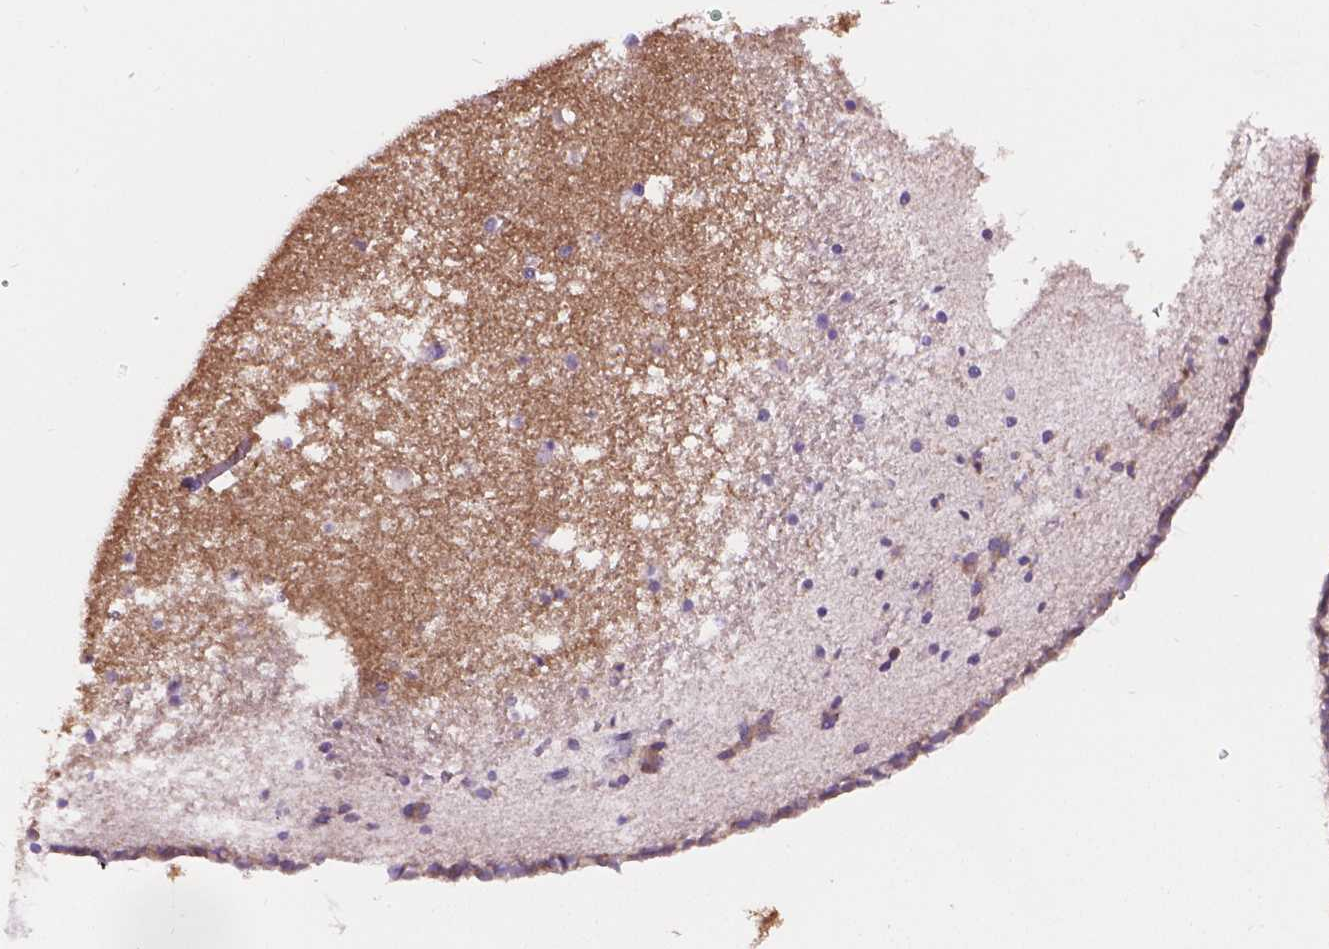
{"staining": {"intensity": "negative", "quantity": "none", "location": "none"}, "tissue": "caudate", "cell_type": "Glial cells", "image_type": "normal", "snomed": [{"axis": "morphology", "description": "Normal tissue, NOS"}, {"axis": "topography", "description": "Lateral ventricle wall"}], "caption": "Immunohistochemistry (IHC) micrograph of normal caudate: caudate stained with DAB (3,3'-diaminobenzidine) demonstrates no significant protein expression in glial cells.", "gene": "CDH7", "patient": {"sex": "female", "age": 42}}